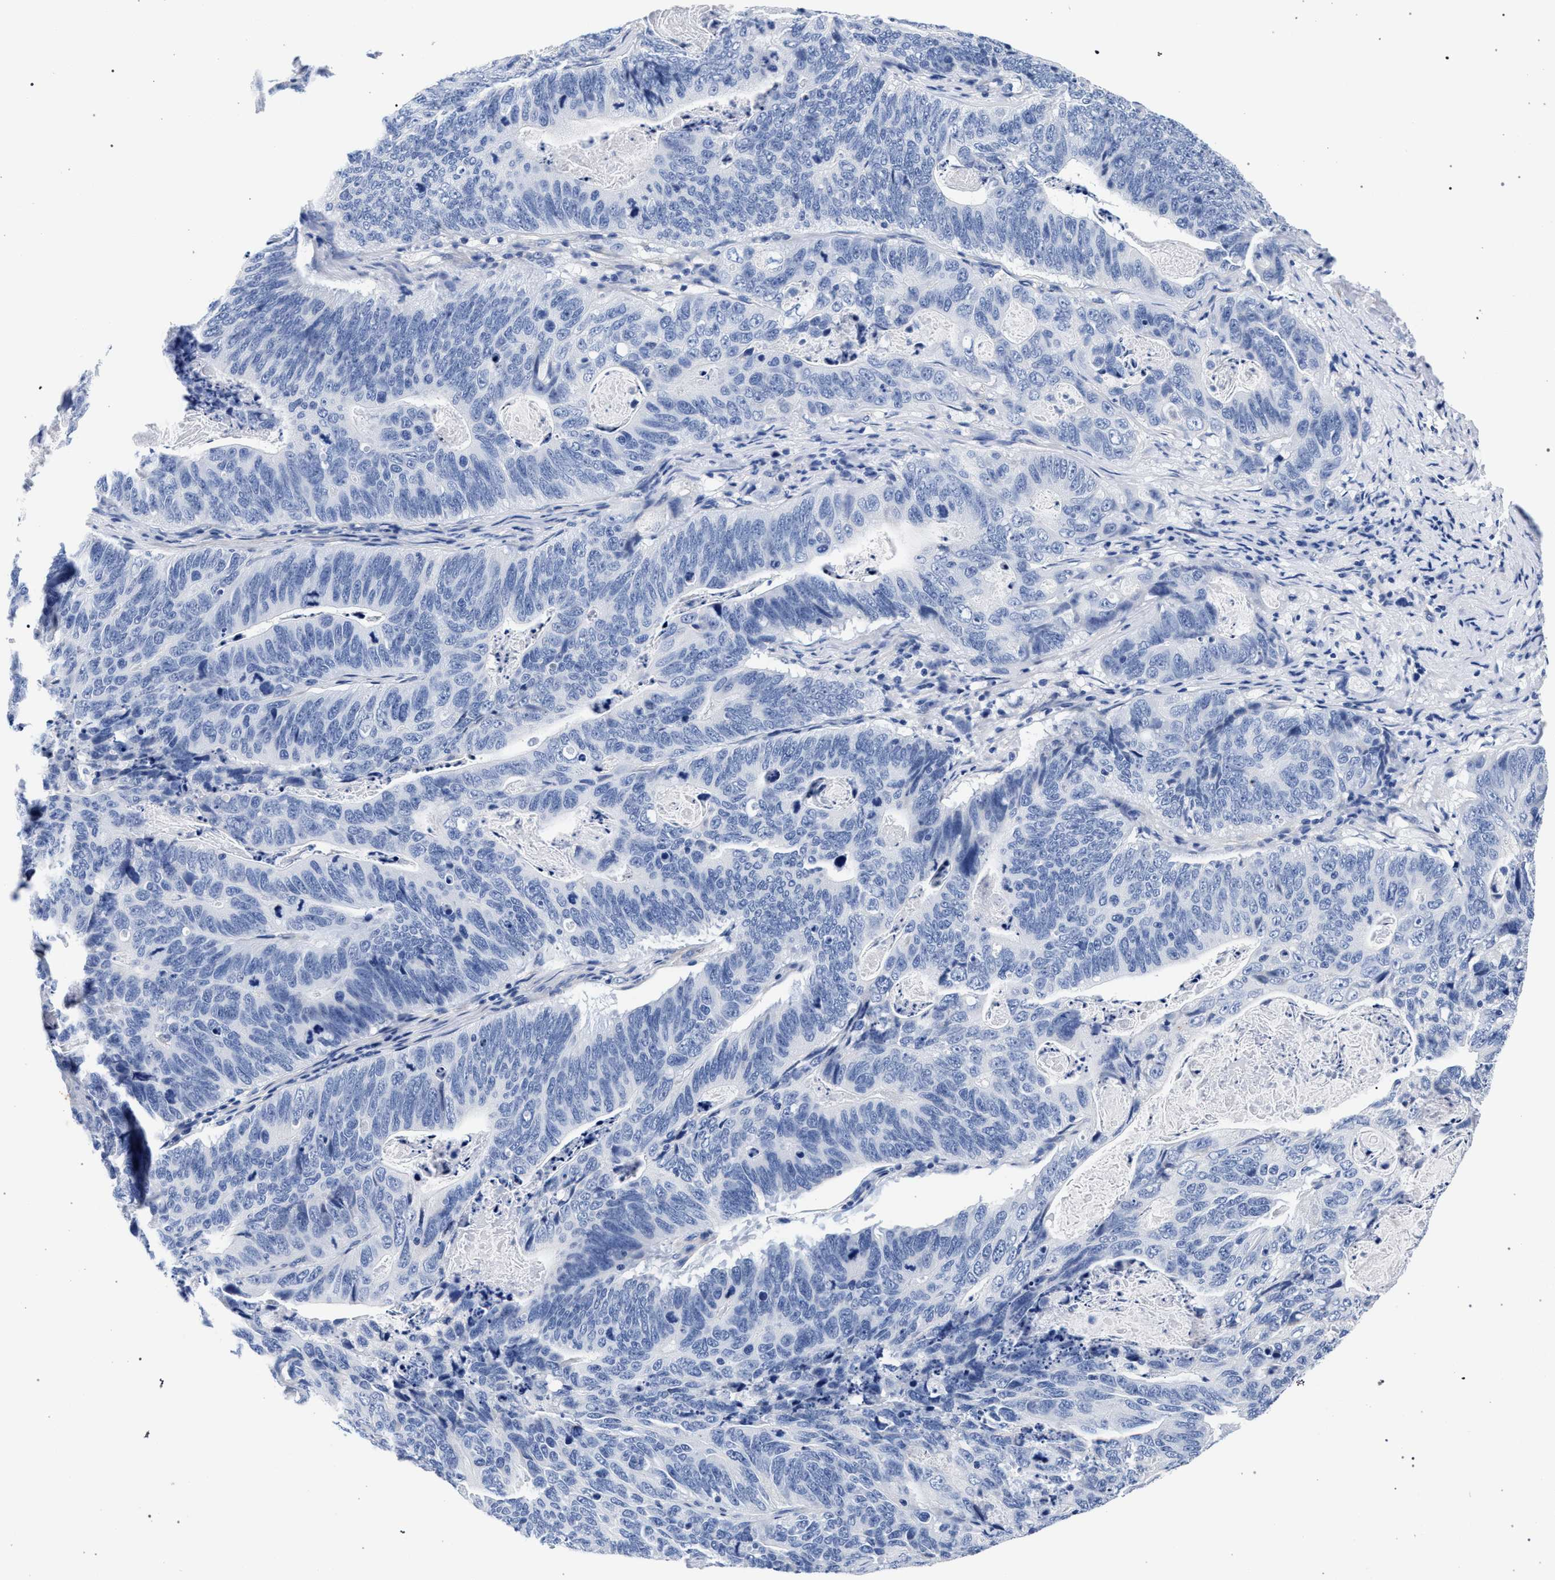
{"staining": {"intensity": "negative", "quantity": "none", "location": "none"}, "tissue": "stomach cancer", "cell_type": "Tumor cells", "image_type": "cancer", "snomed": [{"axis": "morphology", "description": "Normal tissue, NOS"}, {"axis": "morphology", "description": "Adenocarcinoma, NOS"}, {"axis": "topography", "description": "Stomach"}], "caption": "High magnification brightfield microscopy of stomach cancer (adenocarcinoma) stained with DAB (3,3'-diaminobenzidine) (brown) and counterstained with hematoxylin (blue): tumor cells show no significant expression. (Stains: DAB immunohistochemistry (IHC) with hematoxylin counter stain, Microscopy: brightfield microscopy at high magnification).", "gene": "AKAP4", "patient": {"sex": "female", "age": 89}}